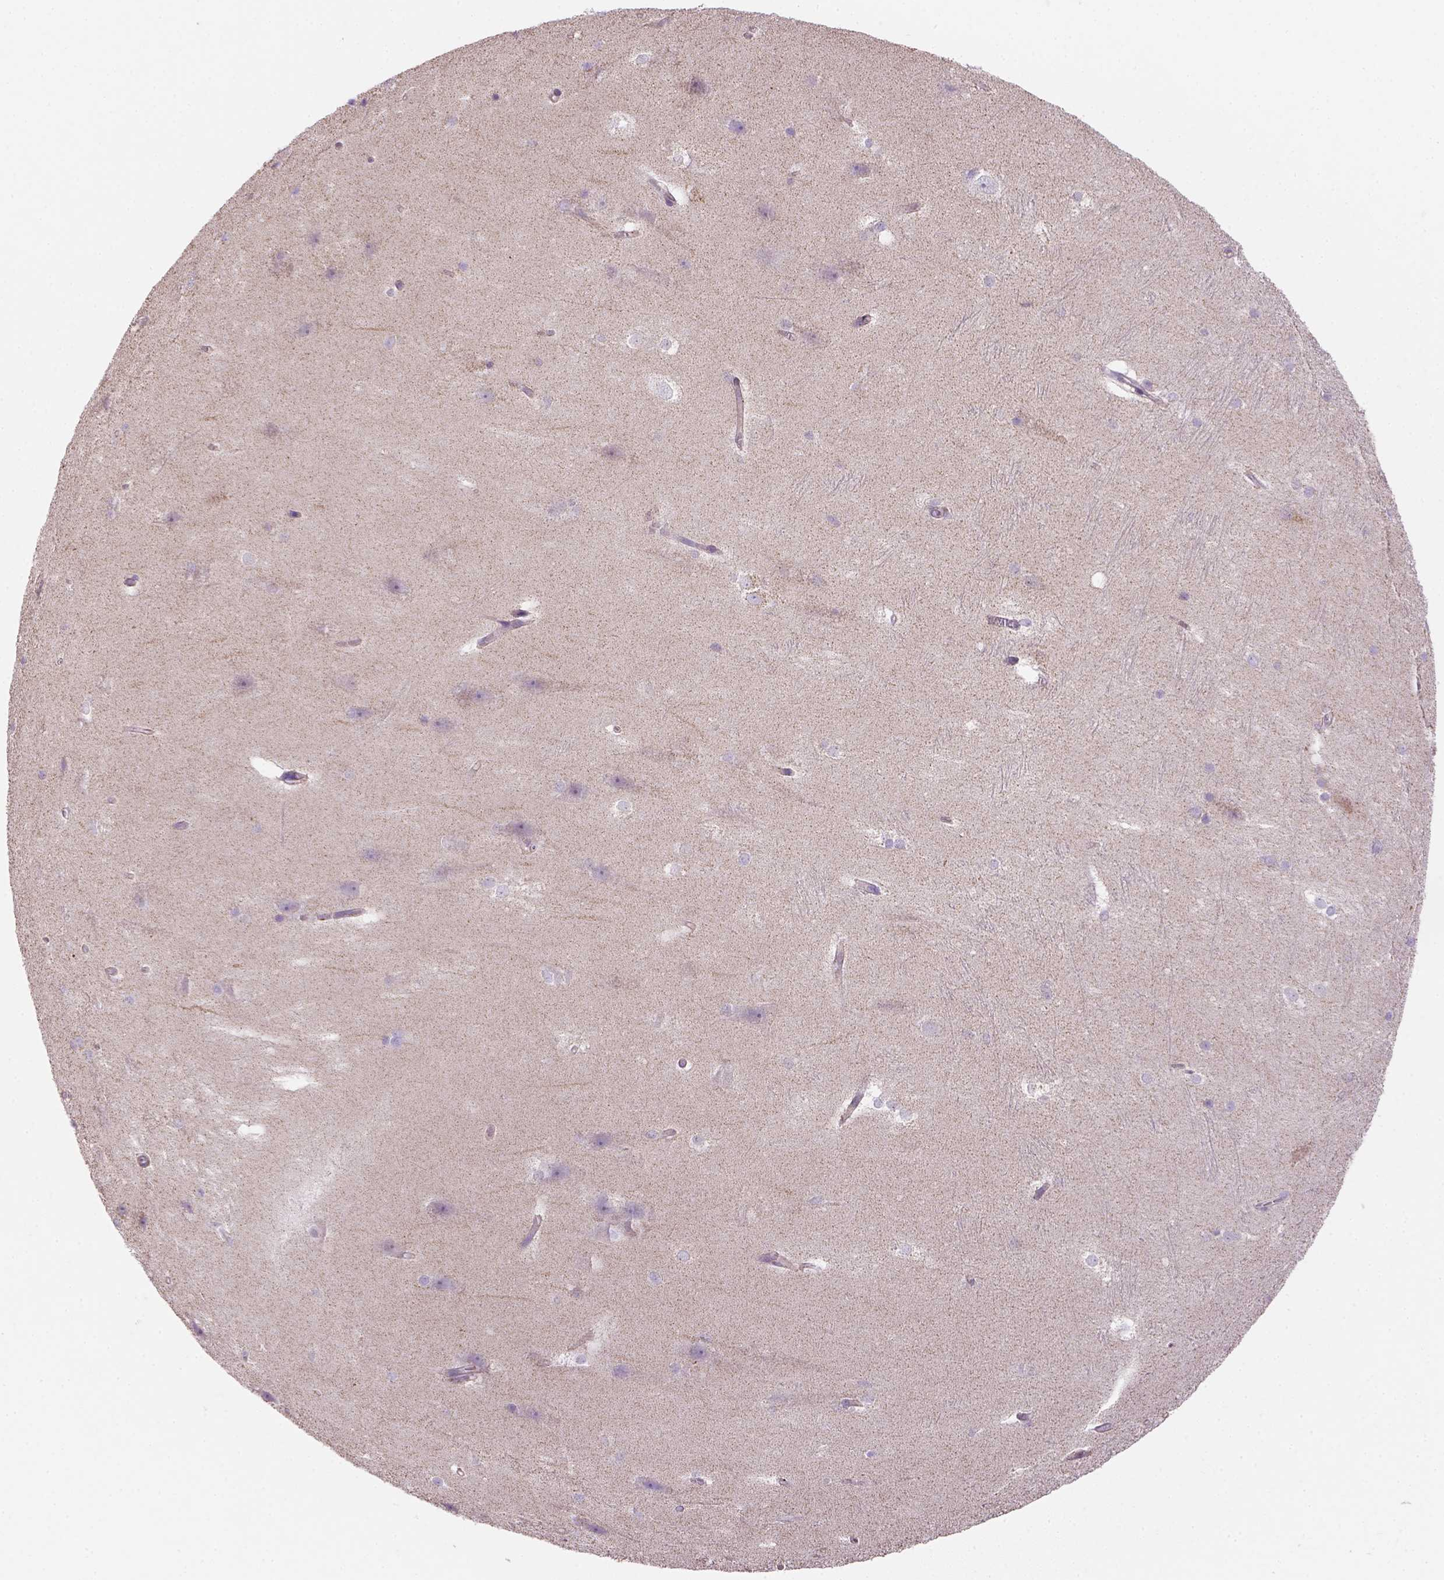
{"staining": {"intensity": "negative", "quantity": "none", "location": "none"}, "tissue": "hippocampus", "cell_type": "Glial cells", "image_type": "normal", "snomed": [{"axis": "morphology", "description": "Normal tissue, NOS"}, {"axis": "topography", "description": "Cerebral cortex"}, {"axis": "topography", "description": "Hippocampus"}], "caption": "Protein analysis of benign hippocampus exhibits no significant staining in glial cells.", "gene": "HTRA1", "patient": {"sex": "female", "age": 19}}